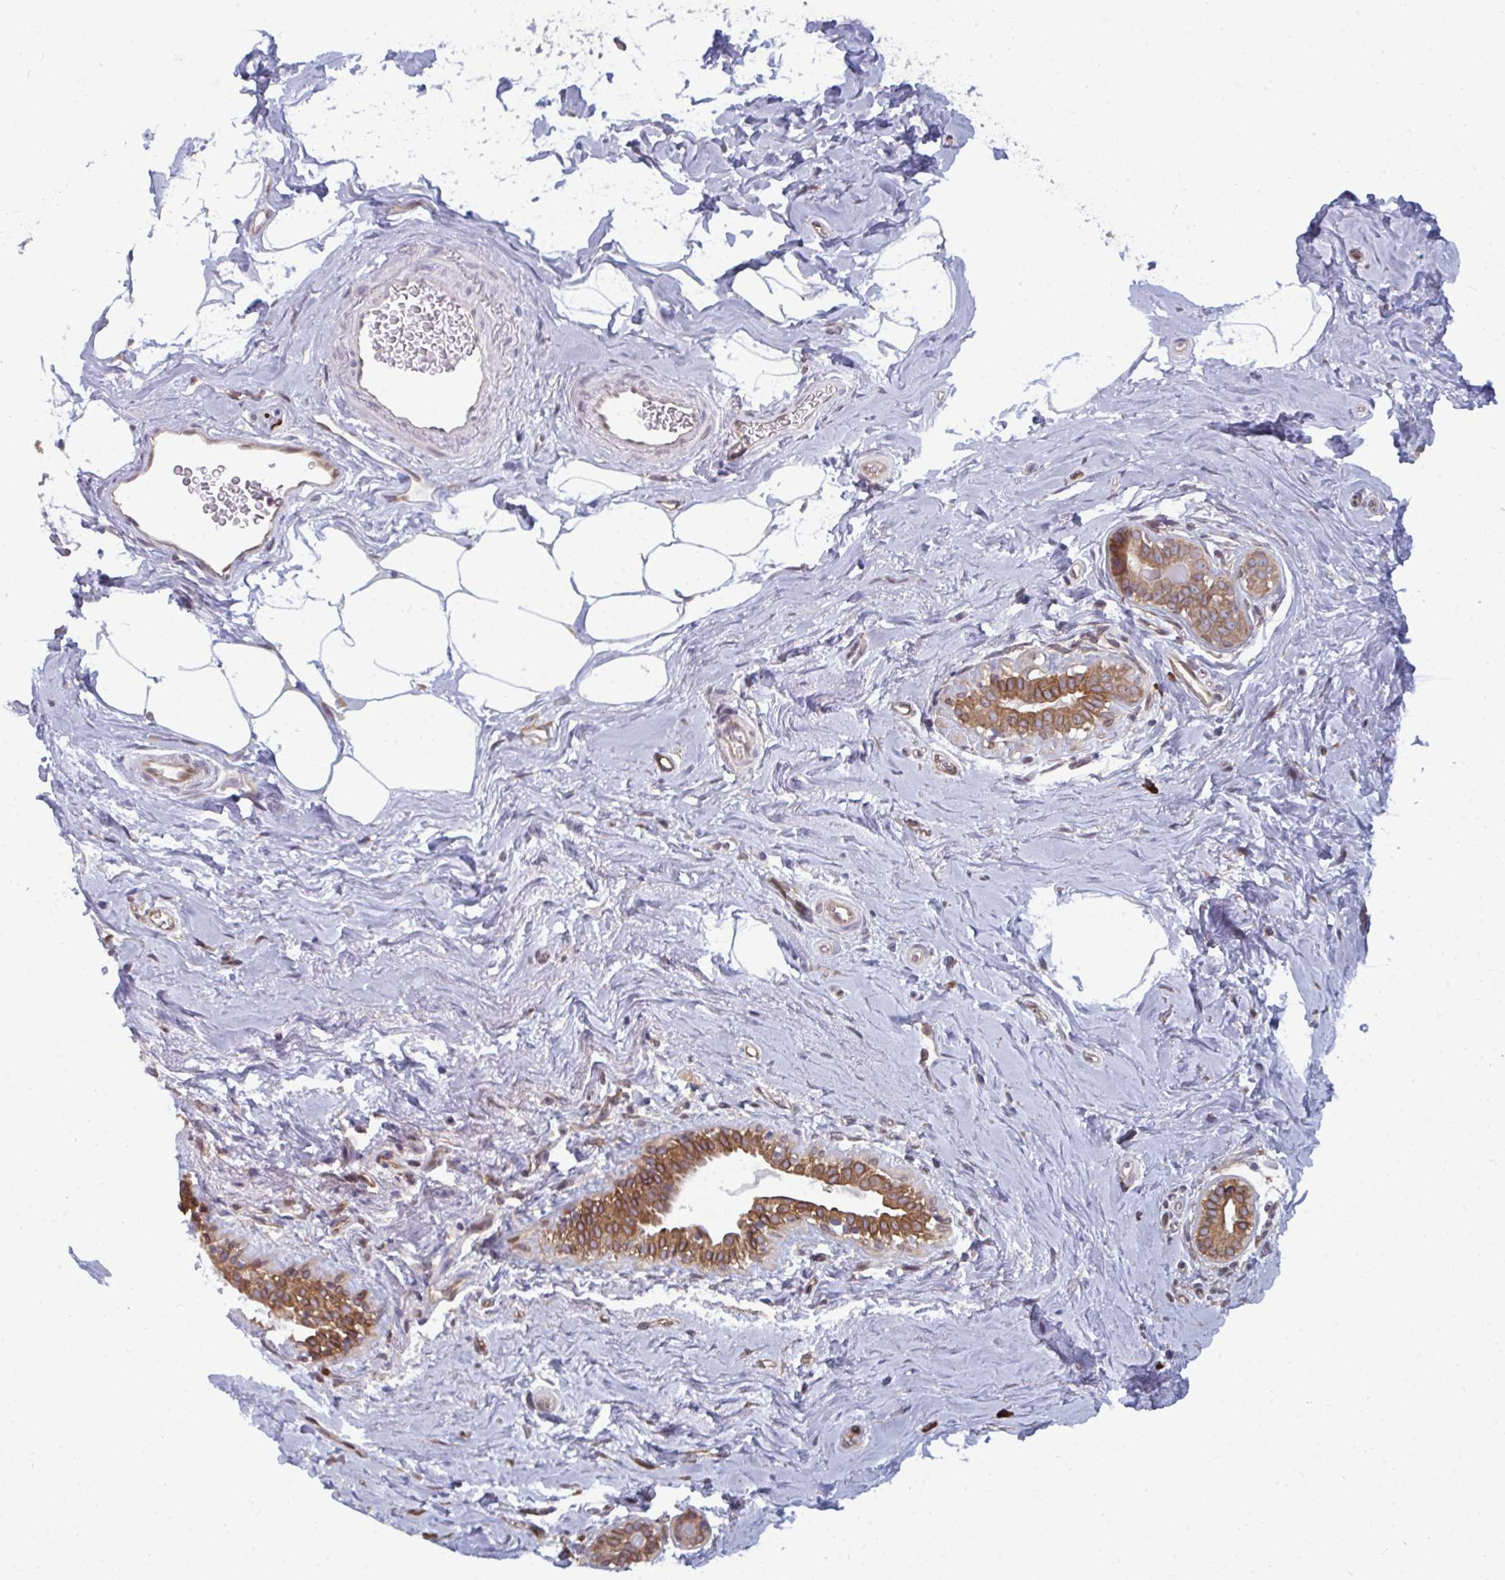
{"staining": {"intensity": "moderate", "quantity": ">75%", "location": "cytoplasmic/membranous"}, "tissue": "breast cancer", "cell_type": "Tumor cells", "image_type": "cancer", "snomed": [{"axis": "morphology", "description": "Duct carcinoma"}, {"axis": "topography", "description": "Breast"}], "caption": "Tumor cells exhibit medium levels of moderate cytoplasmic/membranous positivity in approximately >75% of cells in invasive ductal carcinoma (breast).", "gene": "LYSMD4", "patient": {"sex": "female", "age": 71}}